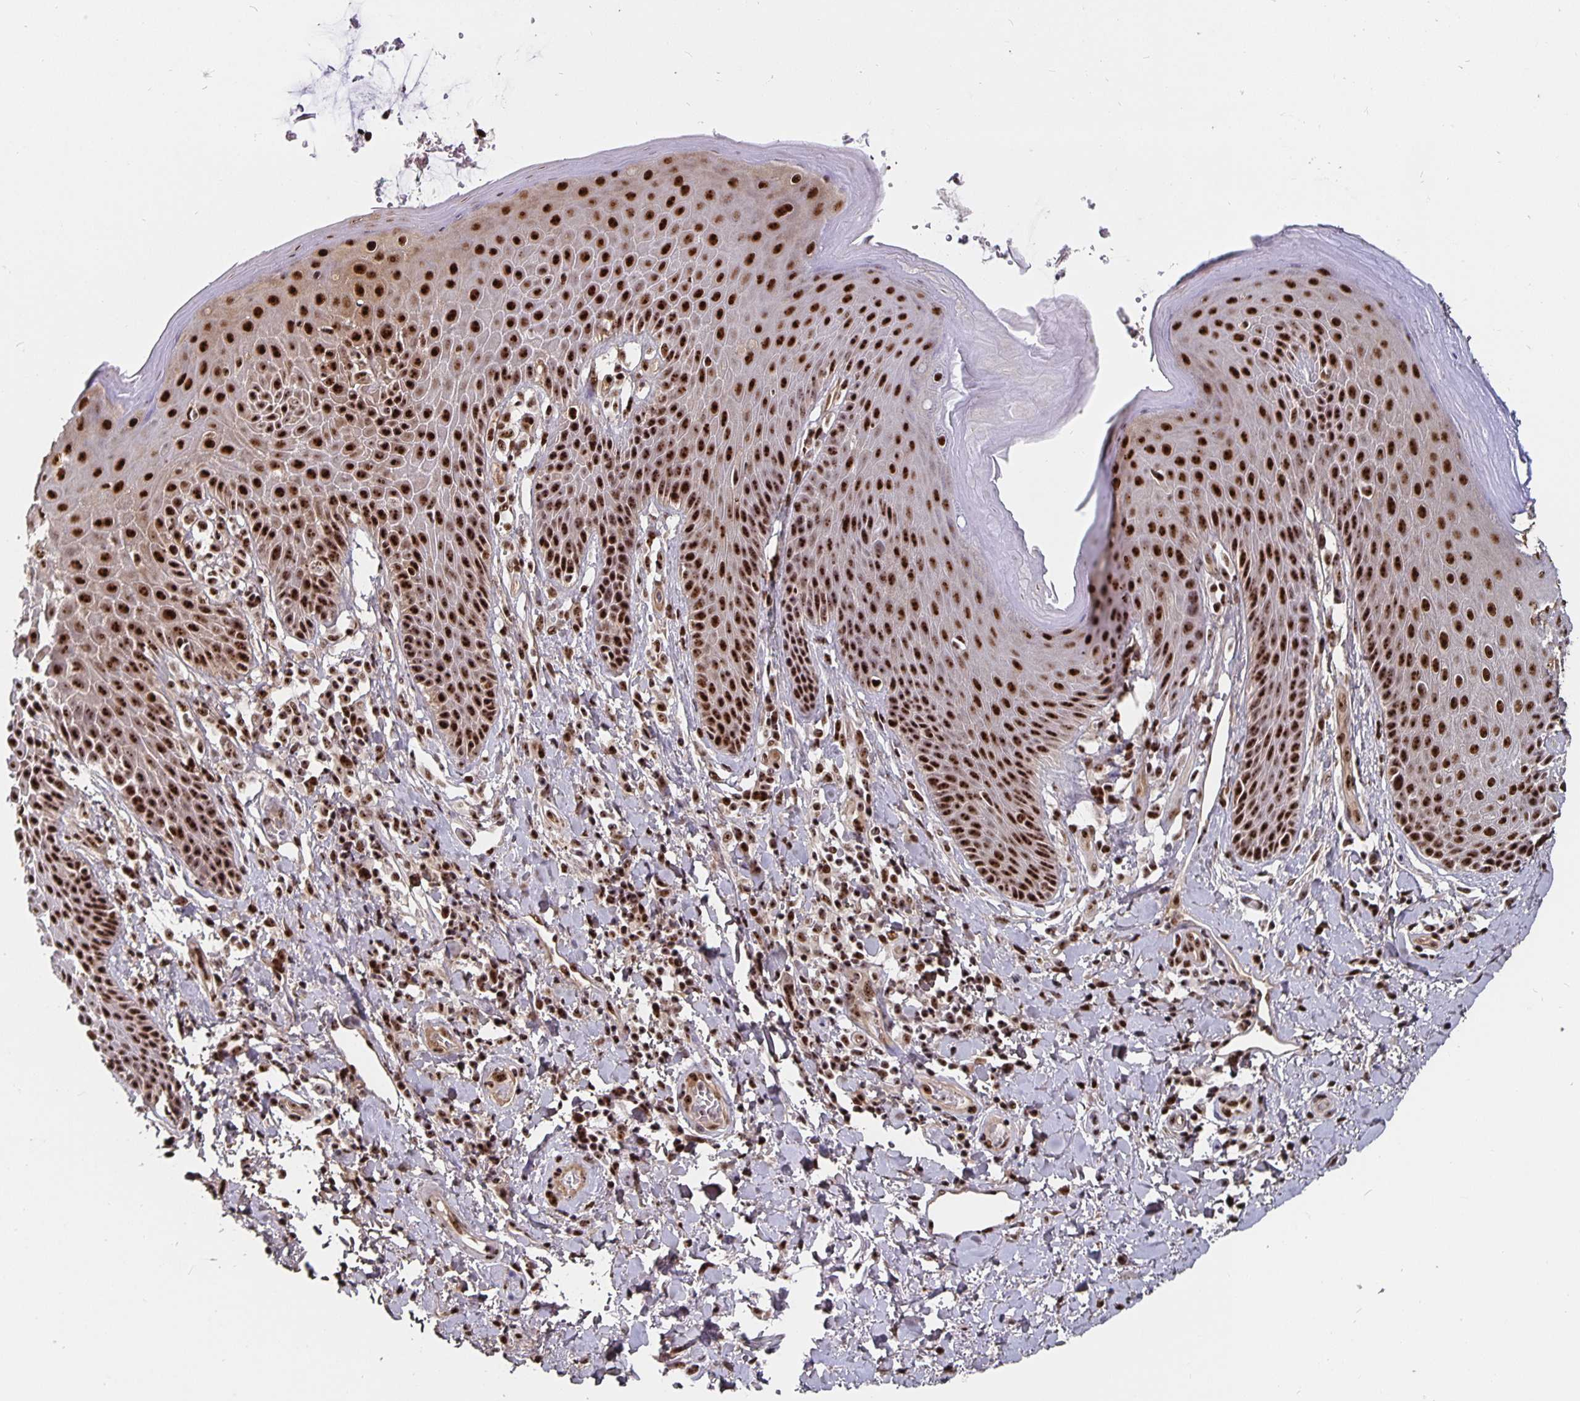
{"staining": {"intensity": "strong", "quantity": ">75%", "location": "nuclear"}, "tissue": "skin", "cell_type": "Epidermal cells", "image_type": "normal", "snomed": [{"axis": "morphology", "description": "Normal tissue, NOS"}, {"axis": "topography", "description": "Anal"}, {"axis": "topography", "description": "Peripheral nerve tissue"}], "caption": "Epidermal cells show high levels of strong nuclear expression in about >75% of cells in normal human skin. (Brightfield microscopy of DAB IHC at high magnification).", "gene": "LAS1L", "patient": {"sex": "male", "age": 51}}